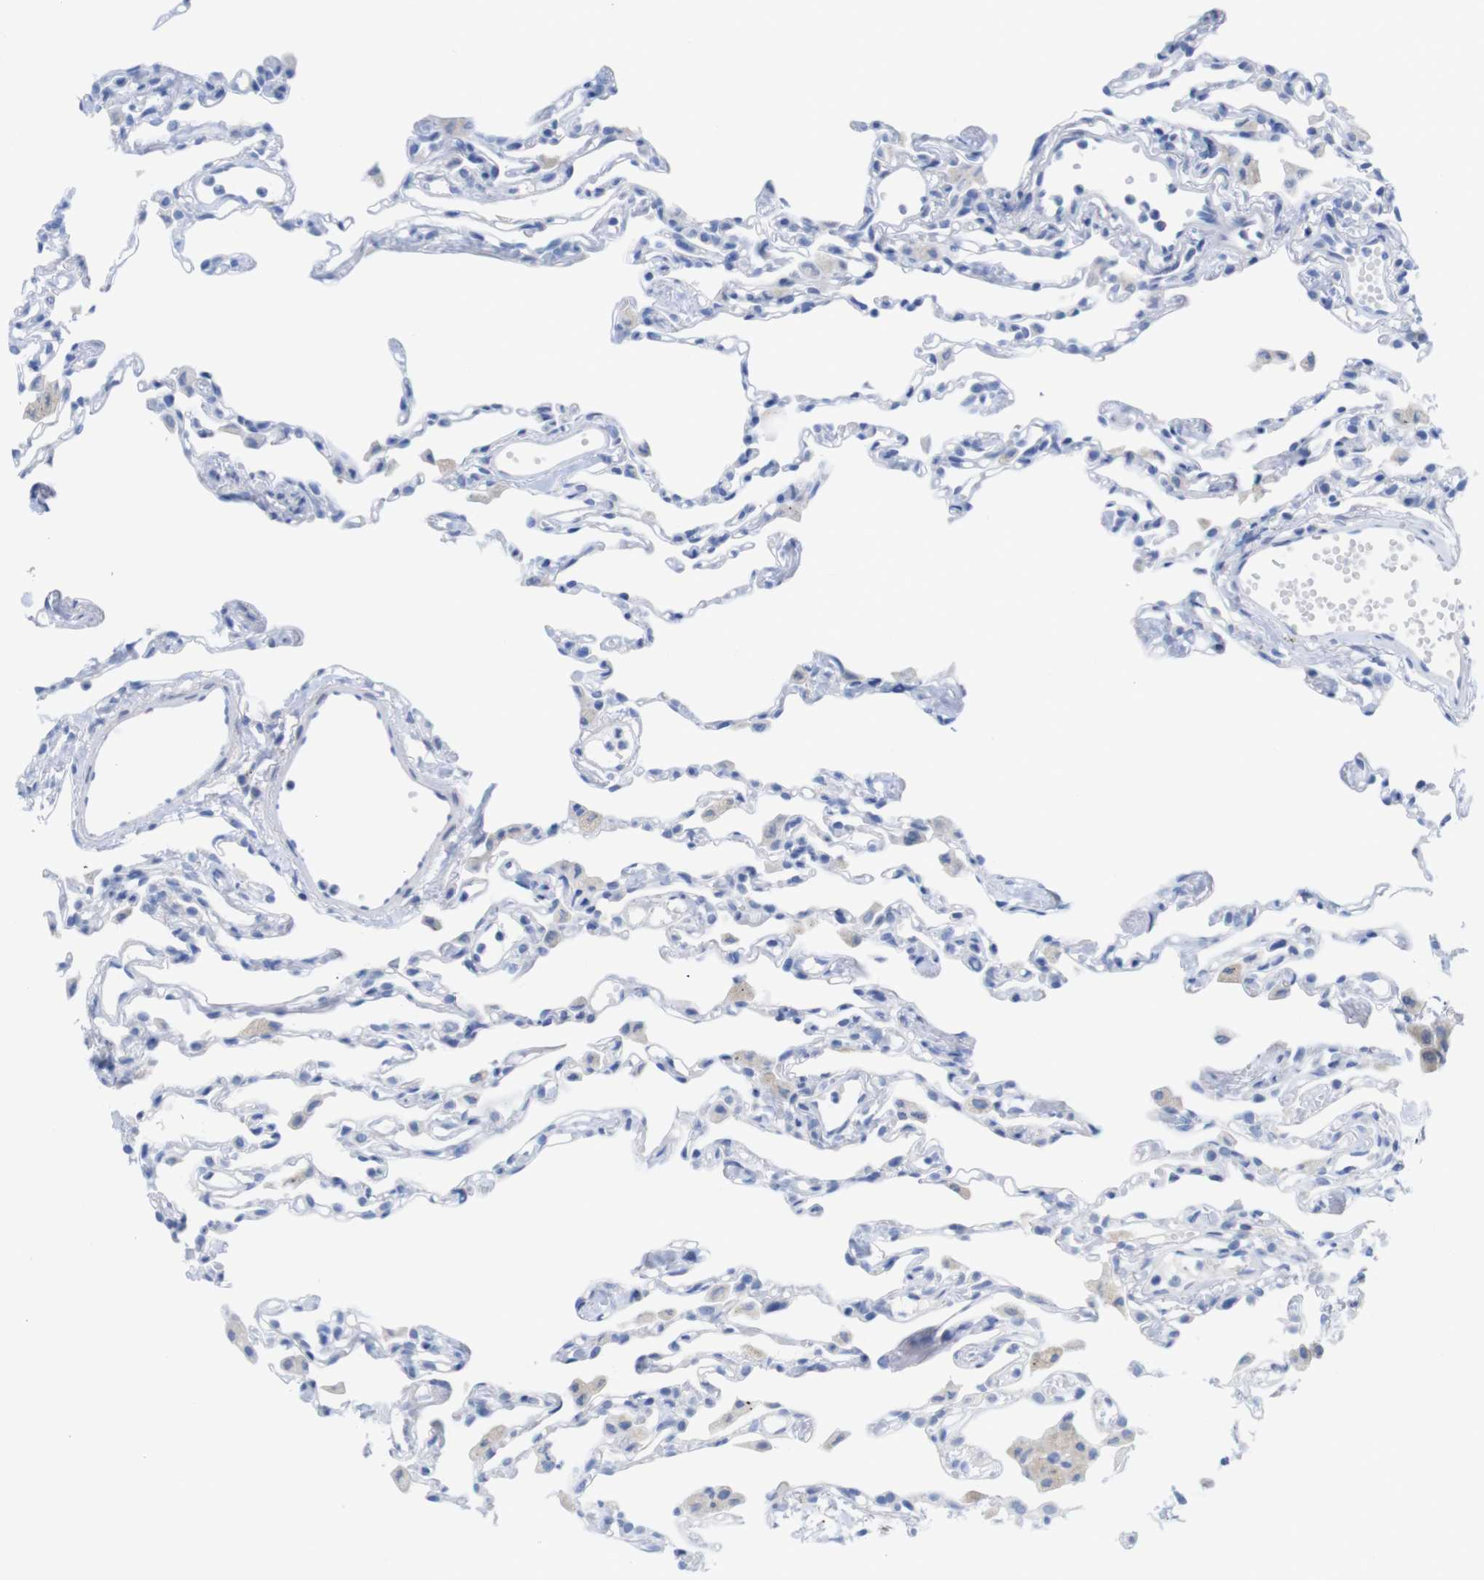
{"staining": {"intensity": "negative", "quantity": "none", "location": "none"}, "tissue": "lung", "cell_type": "Alveolar cells", "image_type": "normal", "snomed": [{"axis": "morphology", "description": "Normal tissue, NOS"}, {"axis": "topography", "description": "Lung"}], "caption": "High power microscopy photomicrograph of an immunohistochemistry image of normal lung, revealing no significant staining in alveolar cells. (IHC, brightfield microscopy, high magnification).", "gene": "PNMA1", "patient": {"sex": "female", "age": 49}}